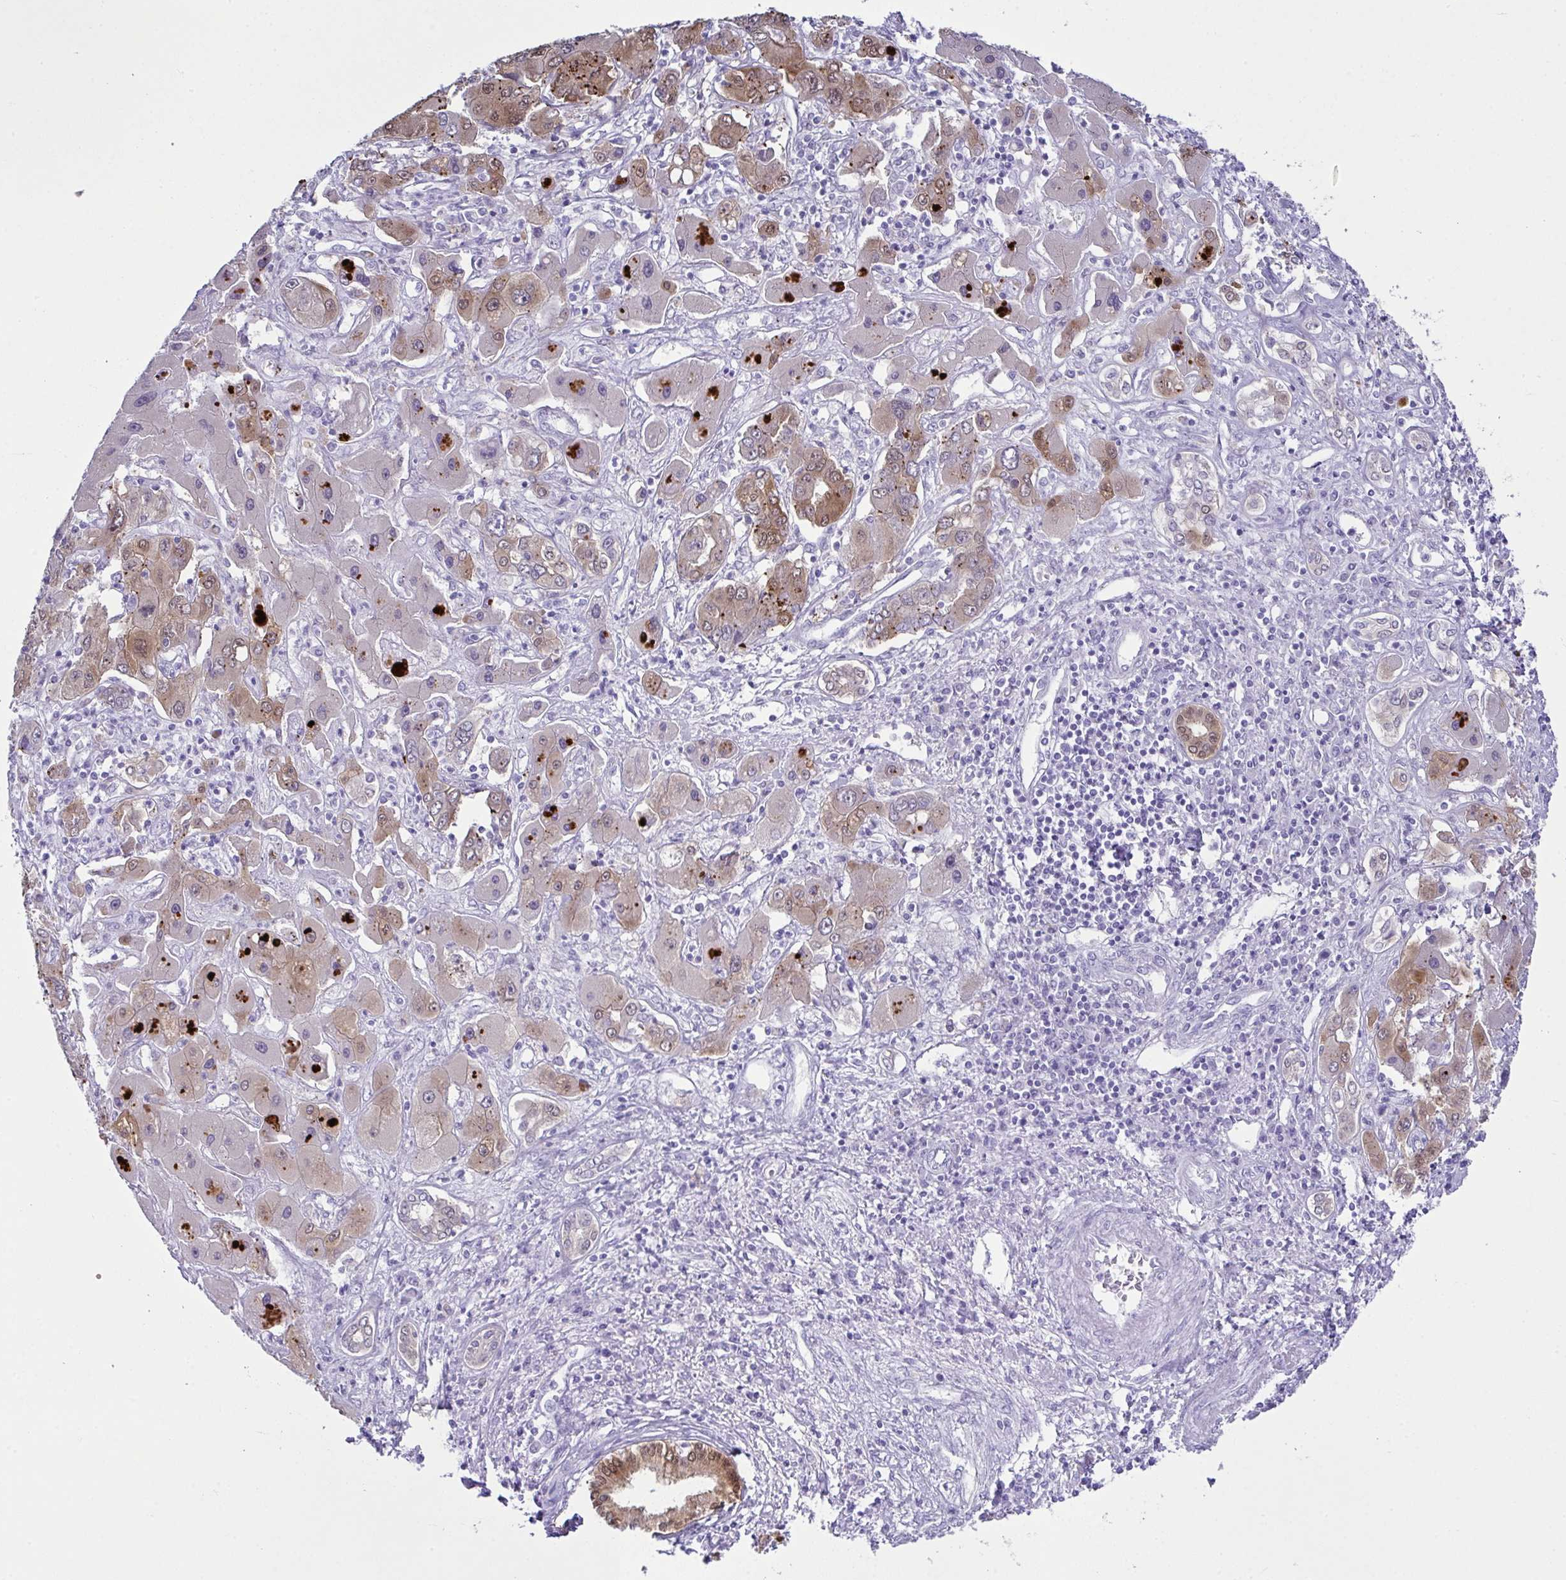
{"staining": {"intensity": "moderate", "quantity": "25%-75%", "location": "cytoplasmic/membranous,nuclear"}, "tissue": "liver cancer", "cell_type": "Tumor cells", "image_type": "cancer", "snomed": [{"axis": "morphology", "description": "Cholangiocarcinoma"}, {"axis": "topography", "description": "Liver"}], "caption": "Liver cancer (cholangiocarcinoma) was stained to show a protein in brown. There is medium levels of moderate cytoplasmic/membranous and nuclear expression in about 25%-75% of tumor cells. (Brightfield microscopy of DAB IHC at high magnification).", "gene": "LGALS4", "patient": {"sex": "male", "age": 67}}